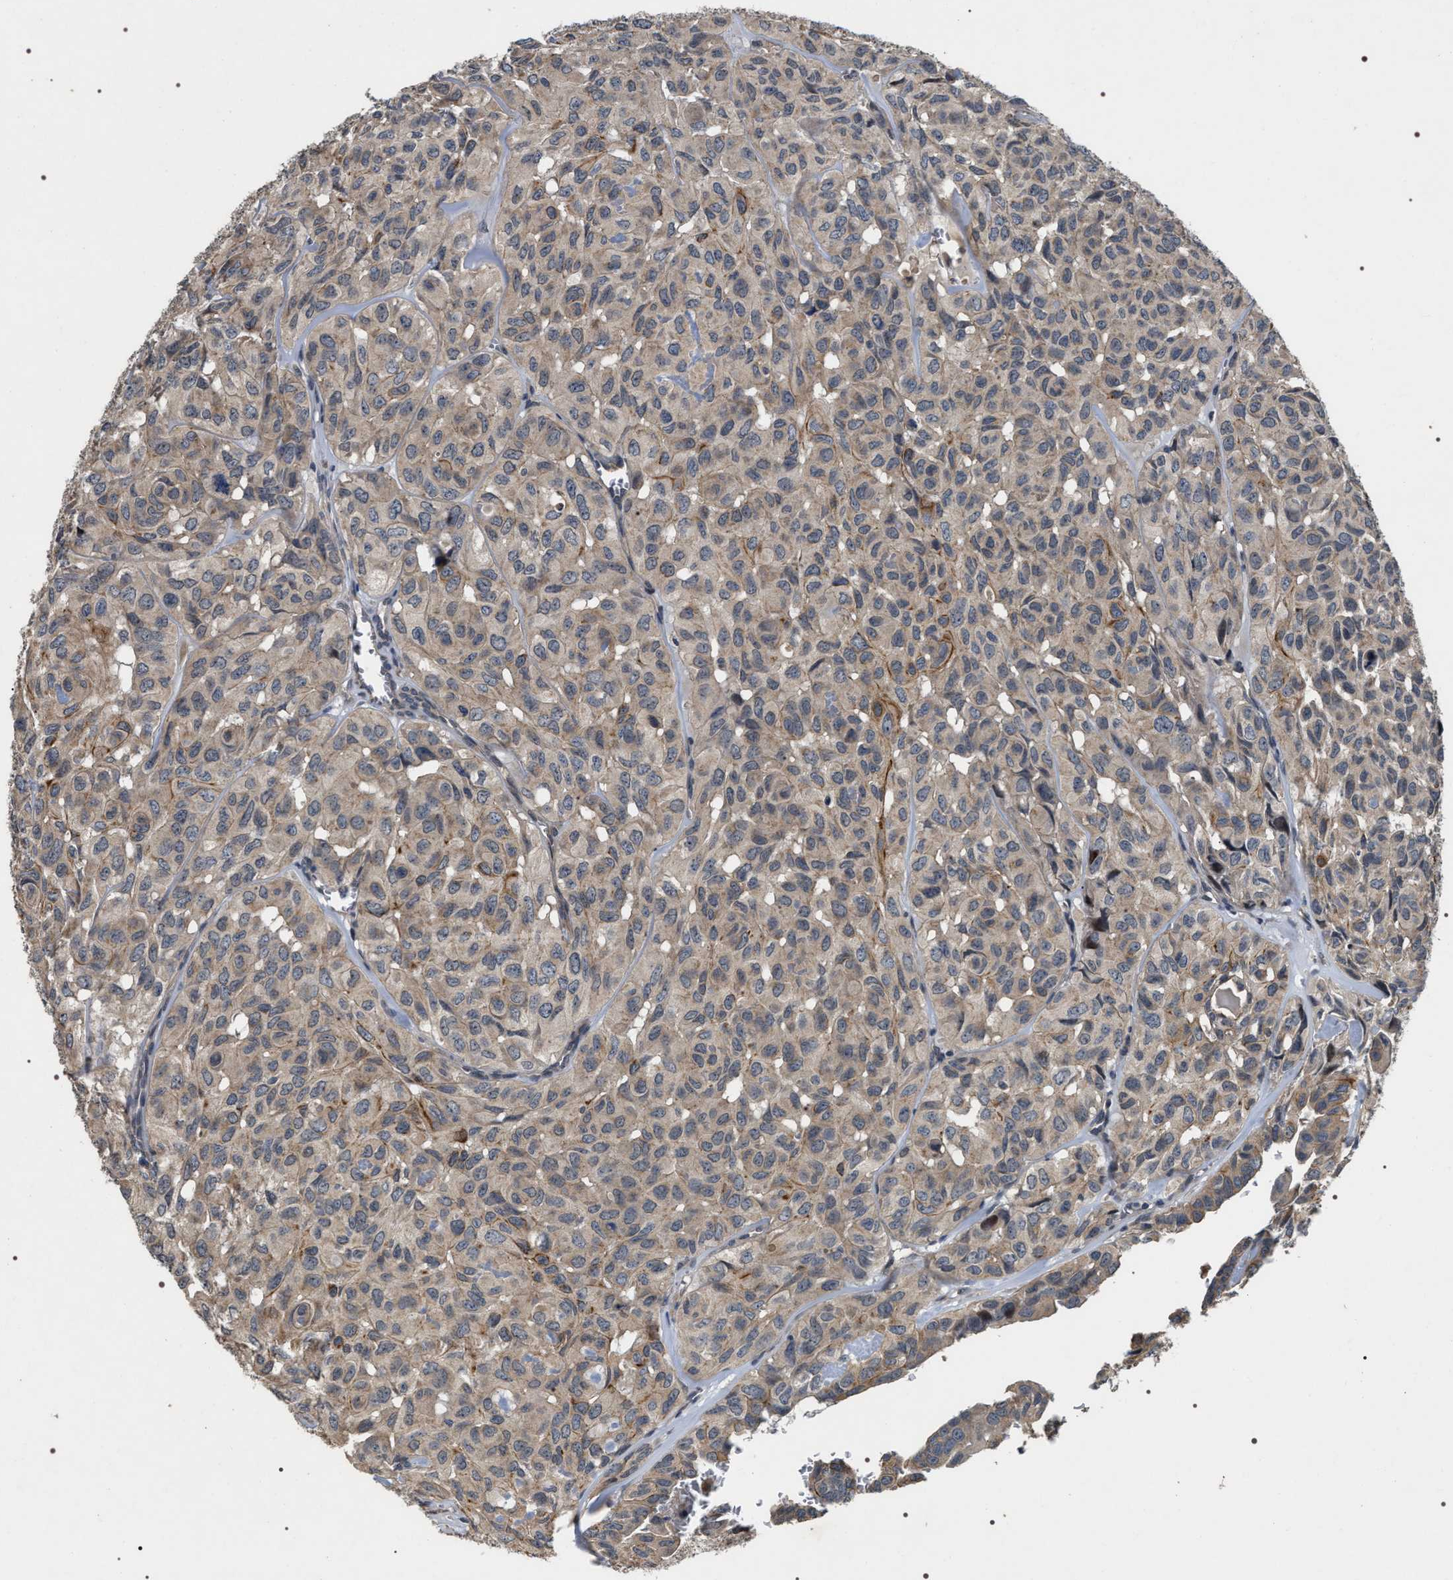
{"staining": {"intensity": "negative", "quantity": "none", "location": "none"}, "tissue": "head and neck cancer", "cell_type": "Tumor cells", "image_type": "cancer", "snomed": [{"axis": "morphology", "description": "Squamous cell carcinoma, NOS"}, {"axis": "topography", "description": "Salivary gland"}, {"axis": "topography", "description": "Head-Neck"}], "caption": "Squamous cell carcinoma (head and neck) stained for a protein using immunohistochemistry (IHC) shows no staining tumor cells.", "gene": "IFT81", "patient": {"sex": "male", "age": 70}}